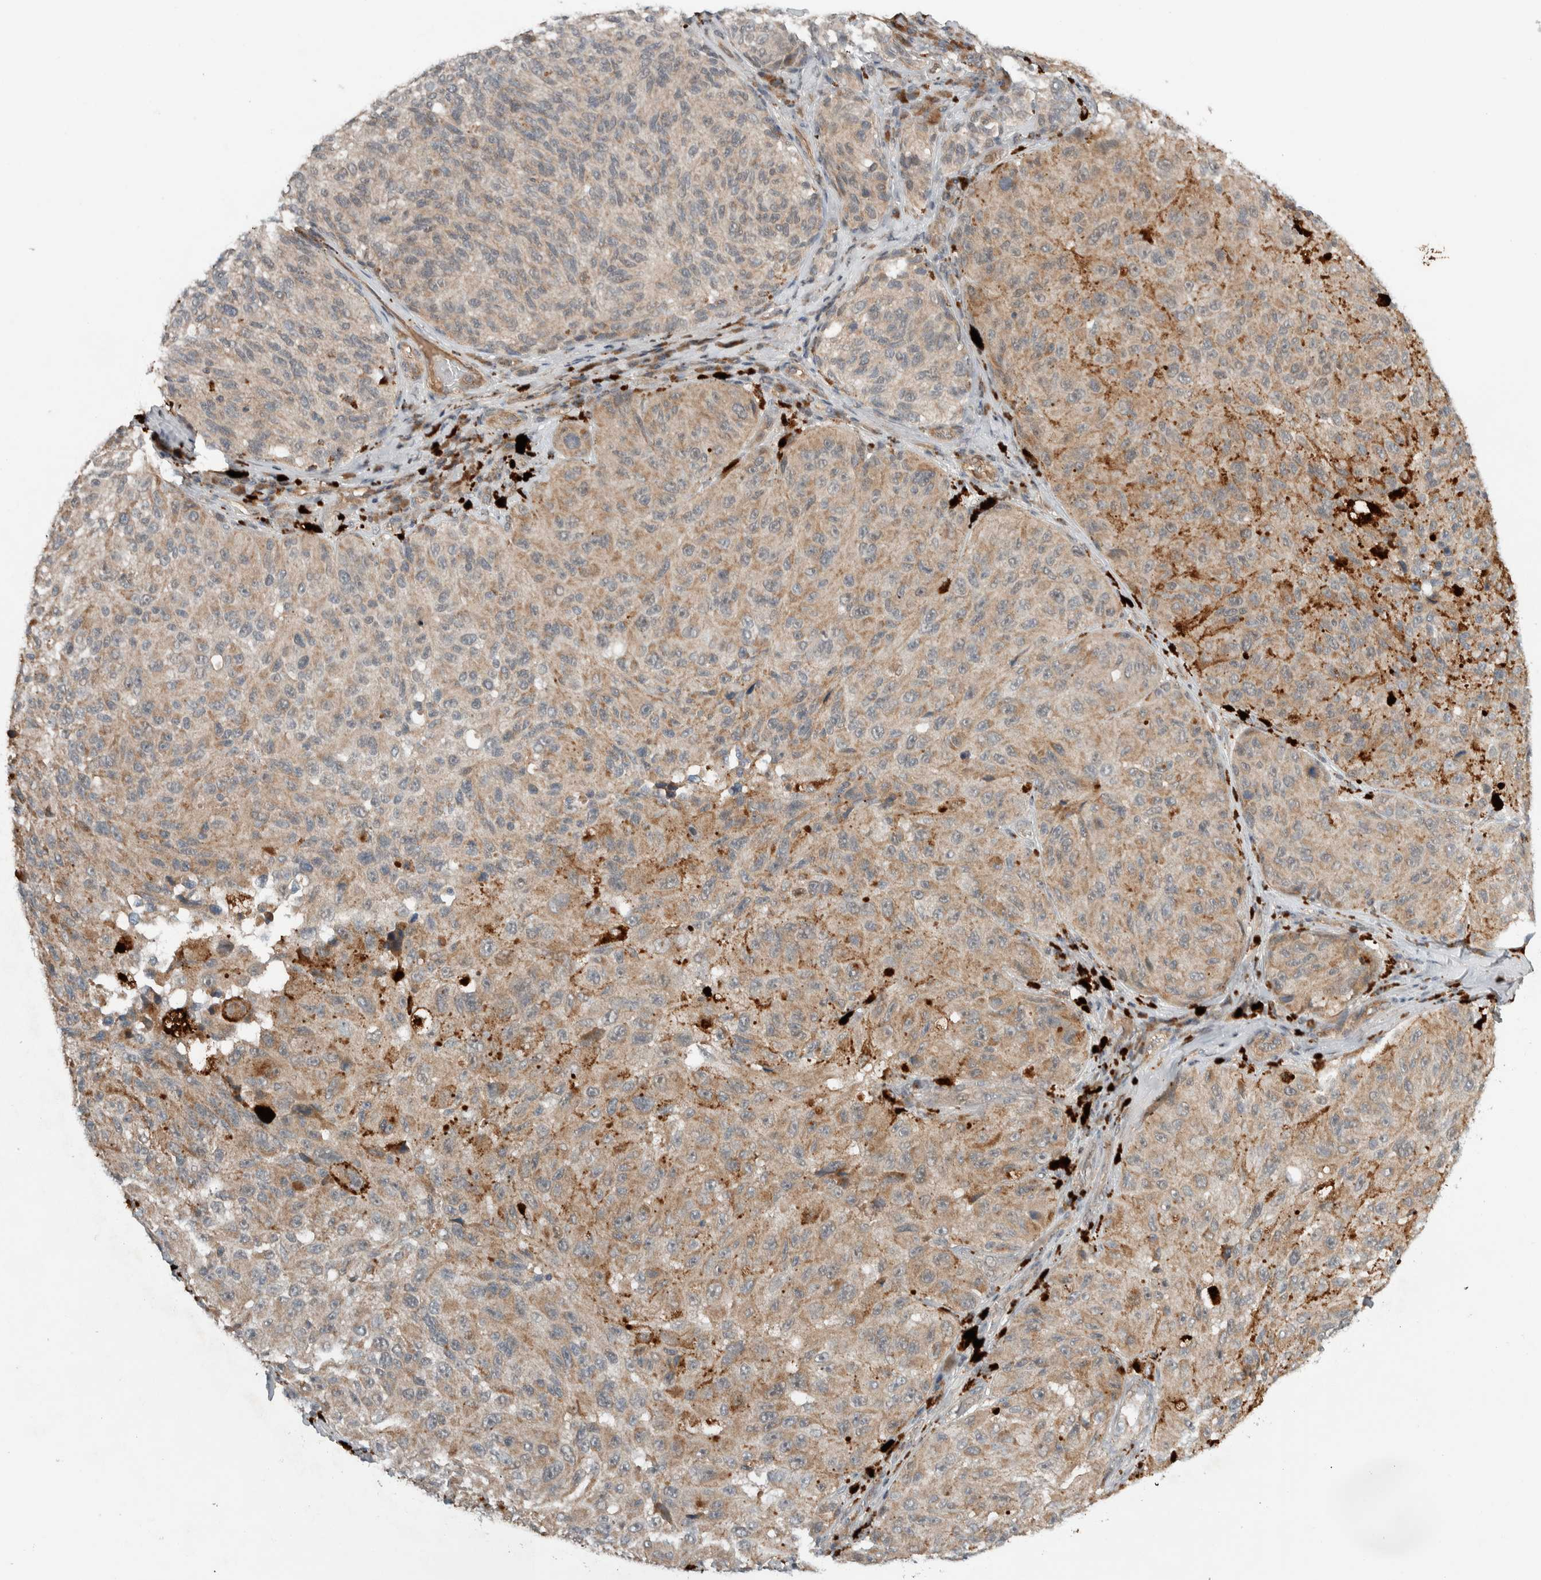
{"staining": {"intensity": "weak", "quantity": ">75%", "location": "cytoplasmic/membranous"}, "tissue": "melanoma", "cell_type": "Tumor cells", "image_type": "cancer", "snomed": [{"axis": "morphology", "description": "Malignant melanoma, NOS"}, {"axis": "topography", "description": "Skin"}], "caption": "Immunohistochemistry (IHC) (DAB (3,3'-diaminobenzidine)) staining of melanoma shows weak cytoplasmic/membranous protein expression in approximately >75% of tumor cells. The staining is performed using DAB brown chromogen to label protein expression. The nuclei are counter-stained blue using hematoxylin.", "gene": "ARMC7", "patient": {"sex": "female", "age": 73}}